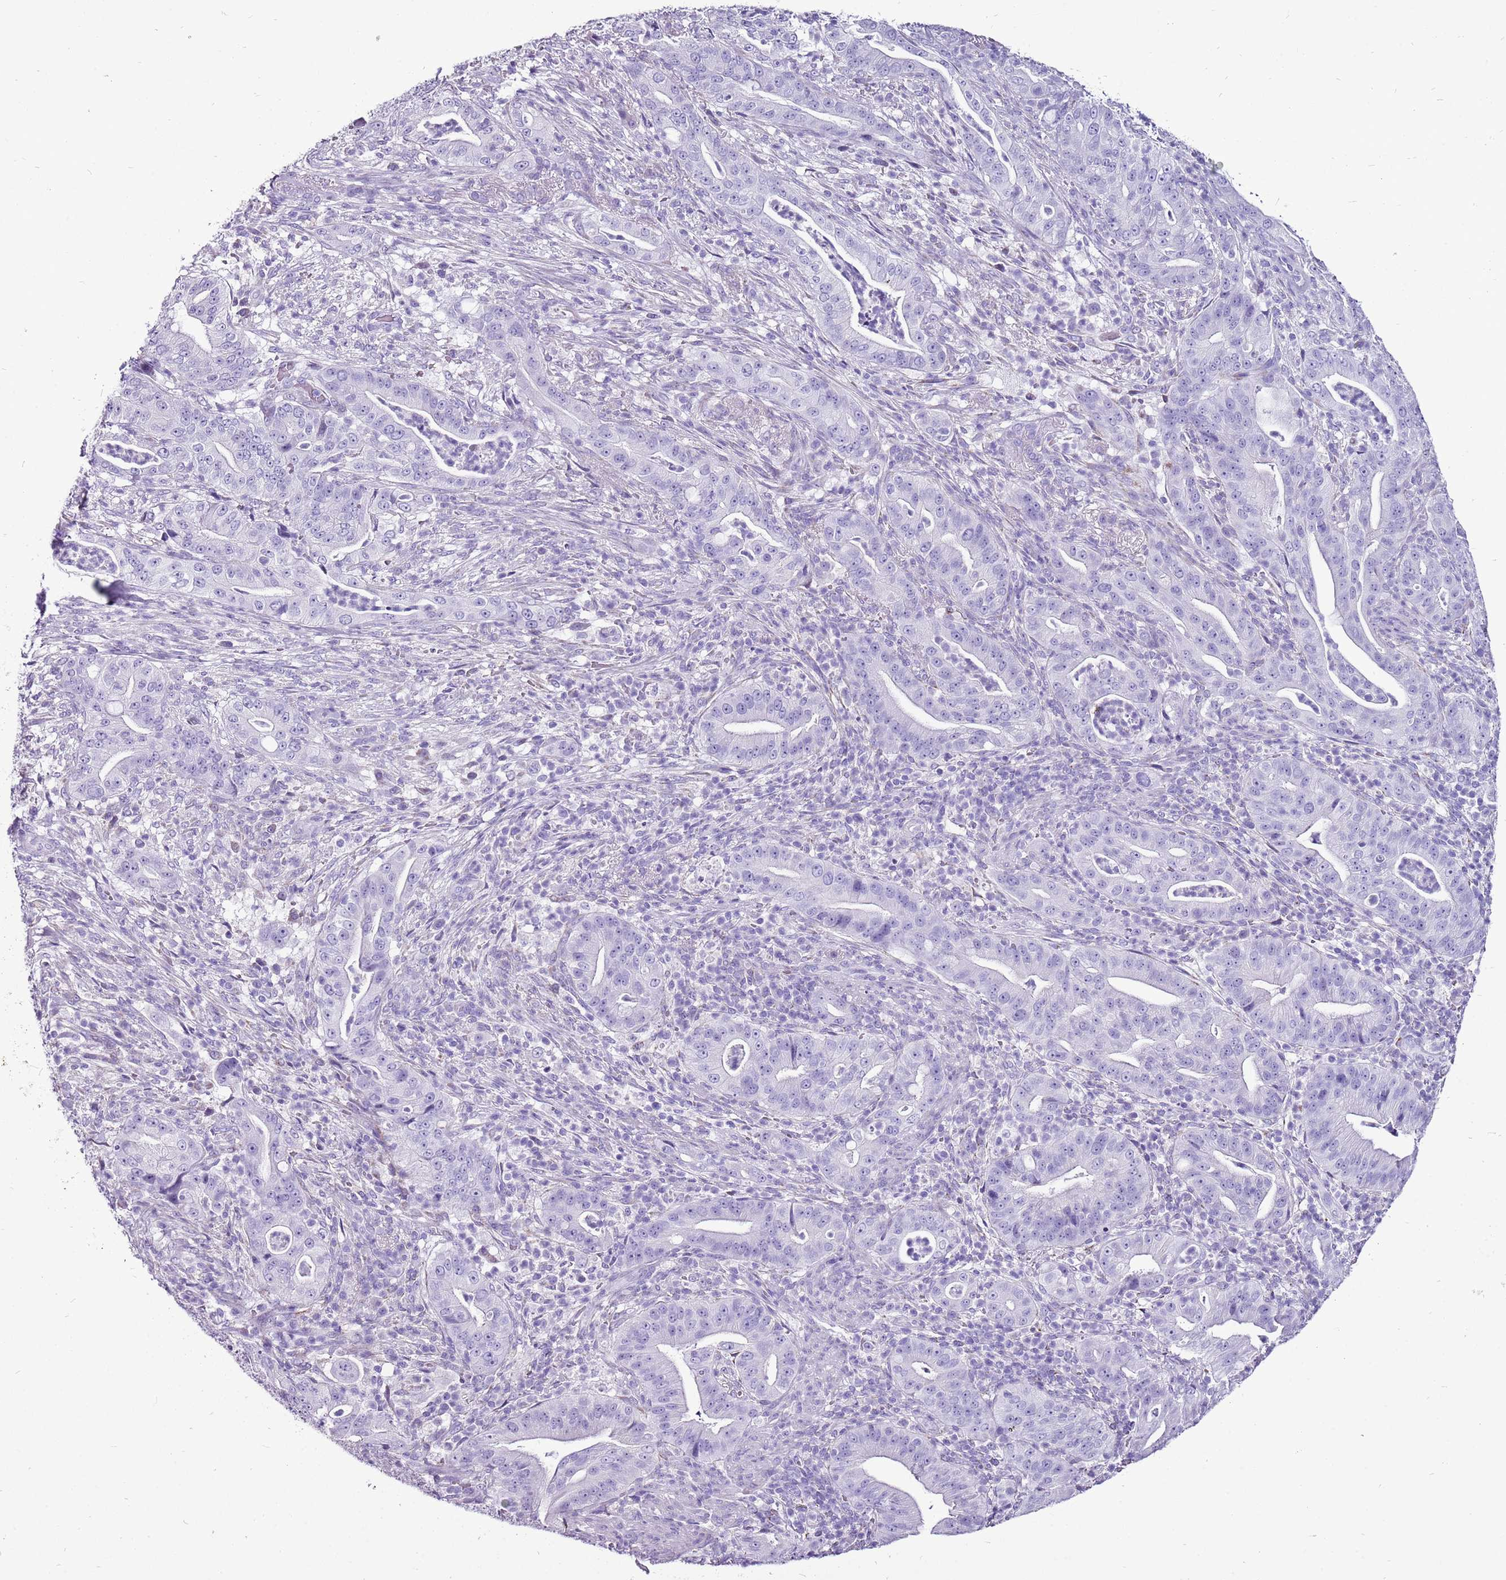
{"staining": {"intensity": "negative", "quantity": "none", "location": "none"}, "tissue": "pancreatic cancer", "cell_type": "Tumor cells", "image_type": "cancer", "snomed": [{"axis": "morphology", "description": "Adenocarcinoma, NOS"}, {"axis": "topography", "description": "Pancreas"}], "caption": "Tumor cells show no significant expression in pancreatic cancer.", "gene": "ACSS3", "patient": {"sex": "male", "age": 71}}